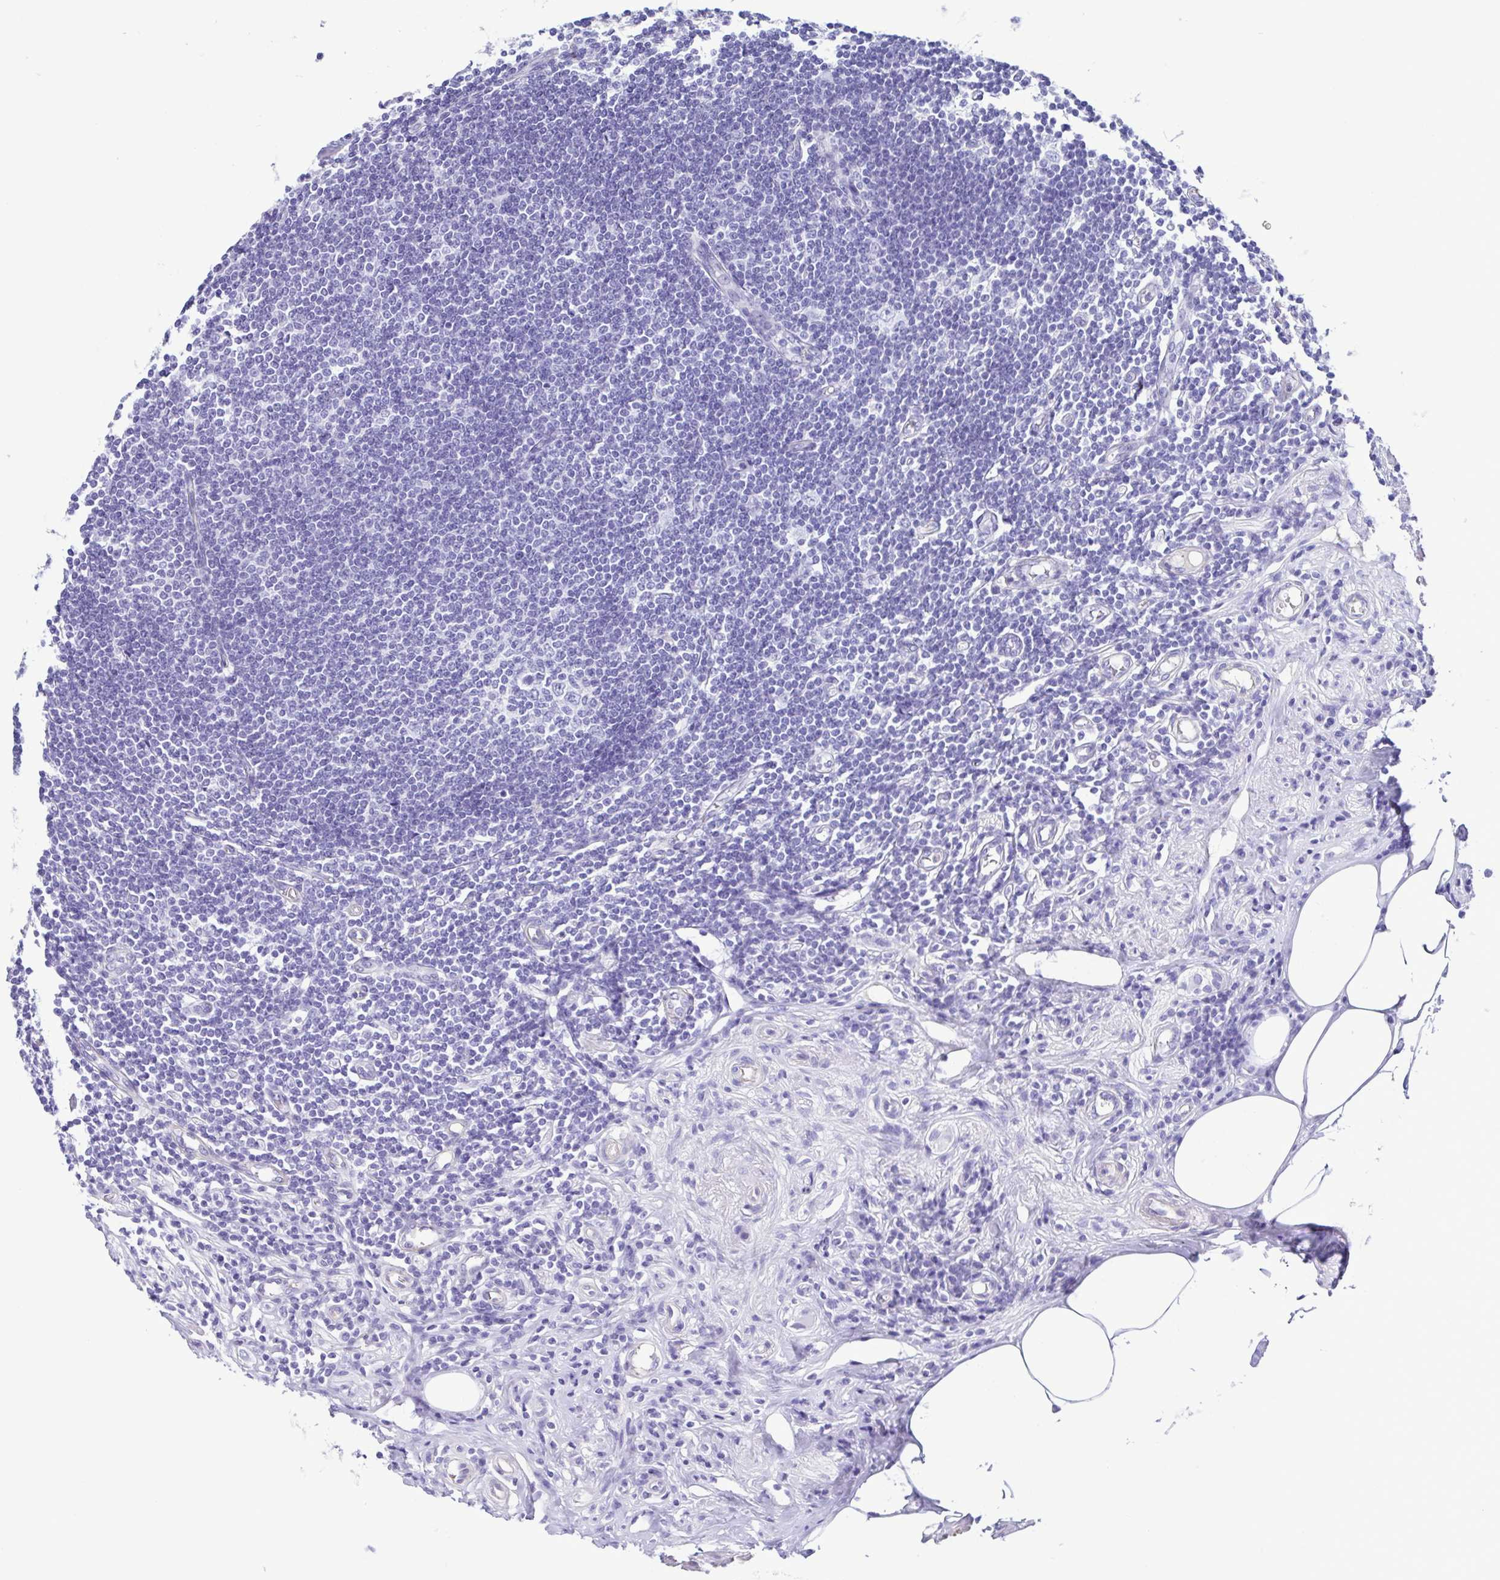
{"staining": {"intensity": "negative", "quantity": "none", "location": "none"}, "tissue": "appendix", "cell_type": "Glandular cells", "image_type": "normal", "snomed": [{"axis": "morphology", "description": "Normal tissue, NOS"}, {"axis": "topography", "description": "Appendix"}], "caption": "There is no significant staining in glandular cells of appendix.", "gene": "CYP11B1", "patient": {"sex": "female", "age": 57}}